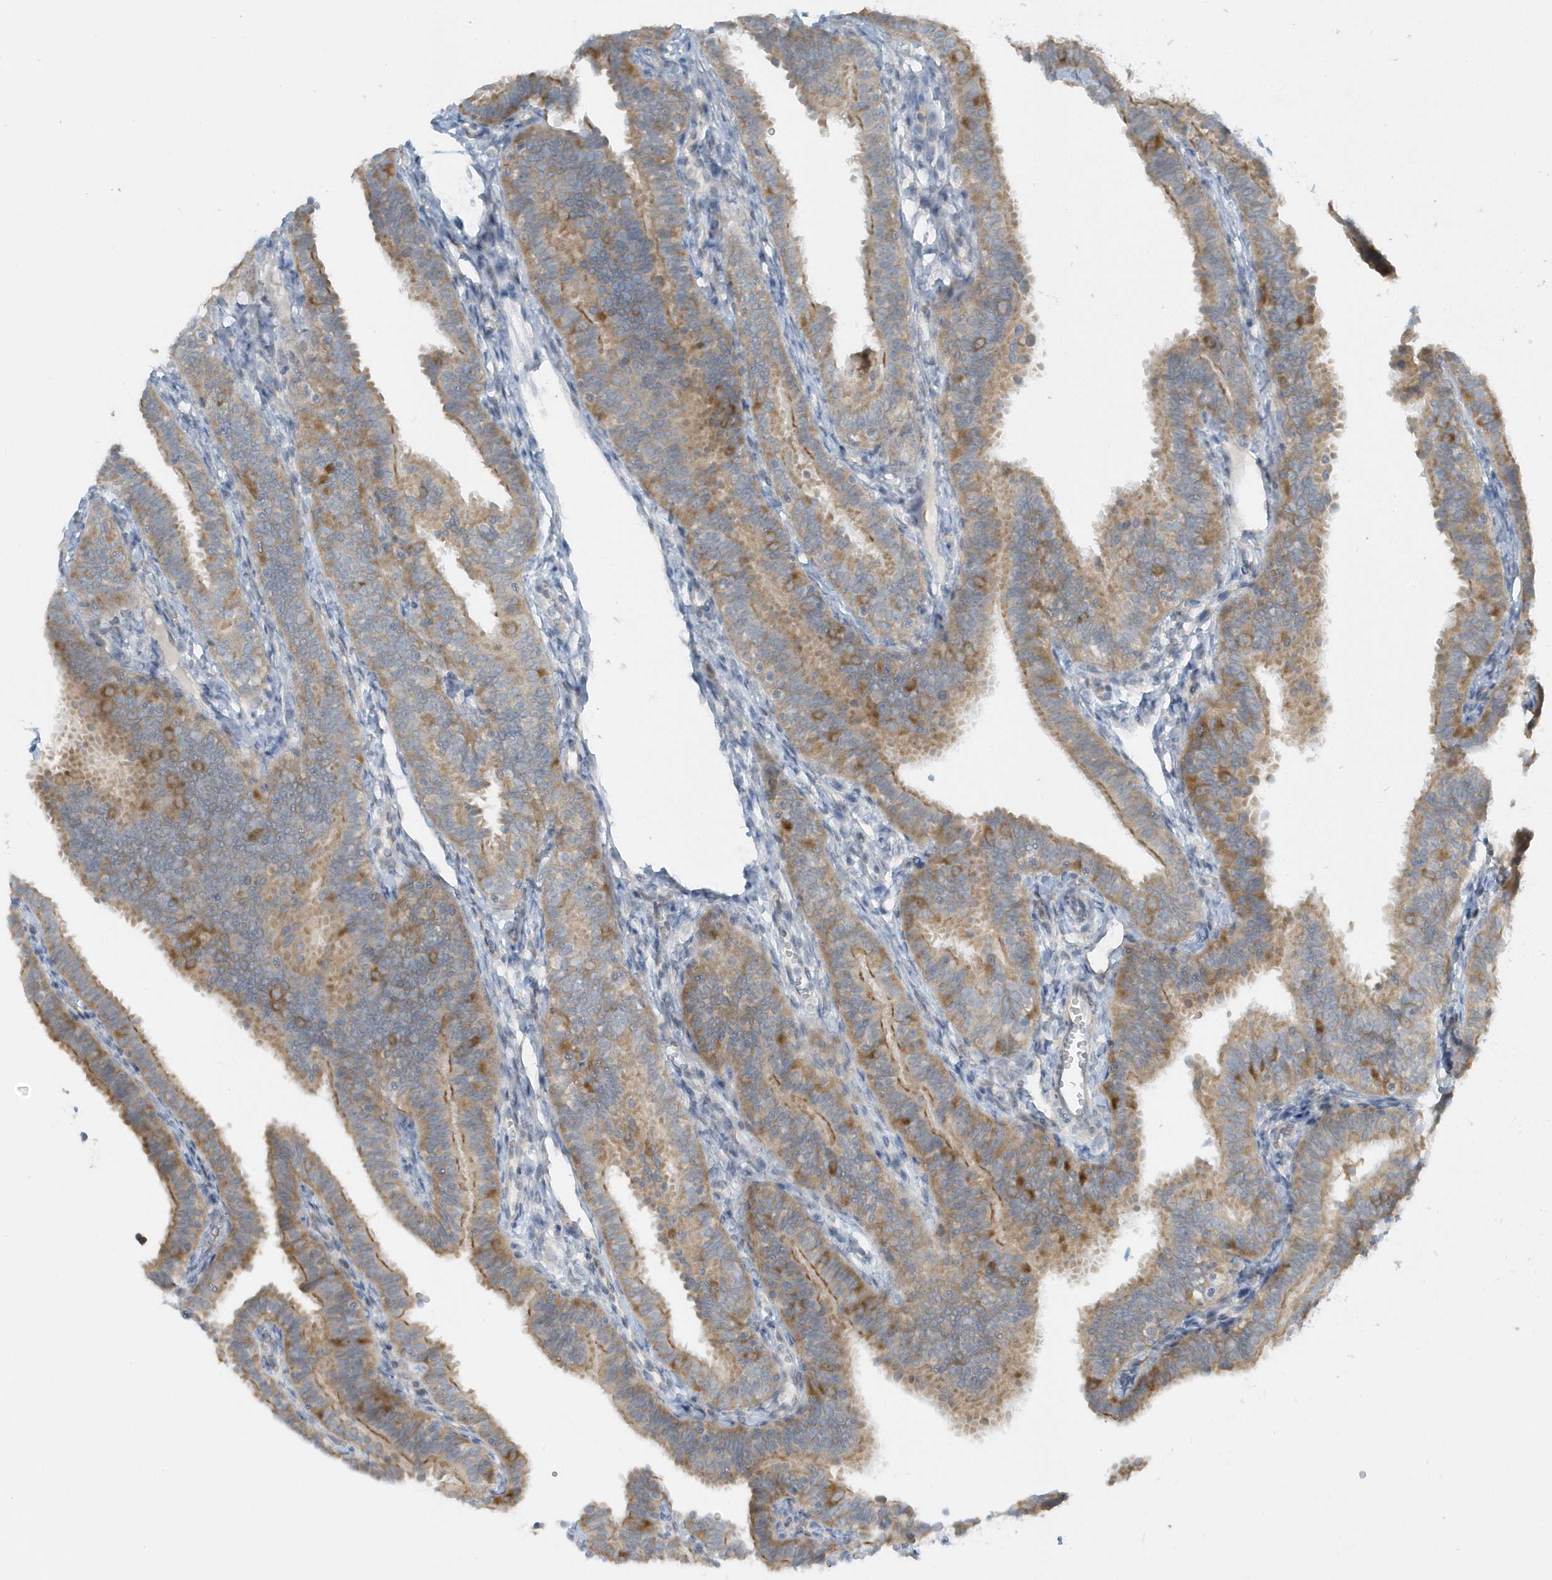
{"staining": {"intensity": "moderate", "quantity": "25%-75%", "location": "cytoplasmic/membranous"}, "tissue": "fallopian tube", "cell_type": "Glandular cells", "image_type": "normal", "snomed": [{"axis": "morphology", "description": "Normal tissue, NOS"}, {"axis": "topography", "description": "Fallopian tube"}], "caption": "IHC (DAB) staining of benign fallopian tube shows moderate cytoplasmic/membranous protein staining in approximately 25%-75% of glandular cells.", "gene": "SCN3A", "patient": {"sex": "female", "age": 35}}